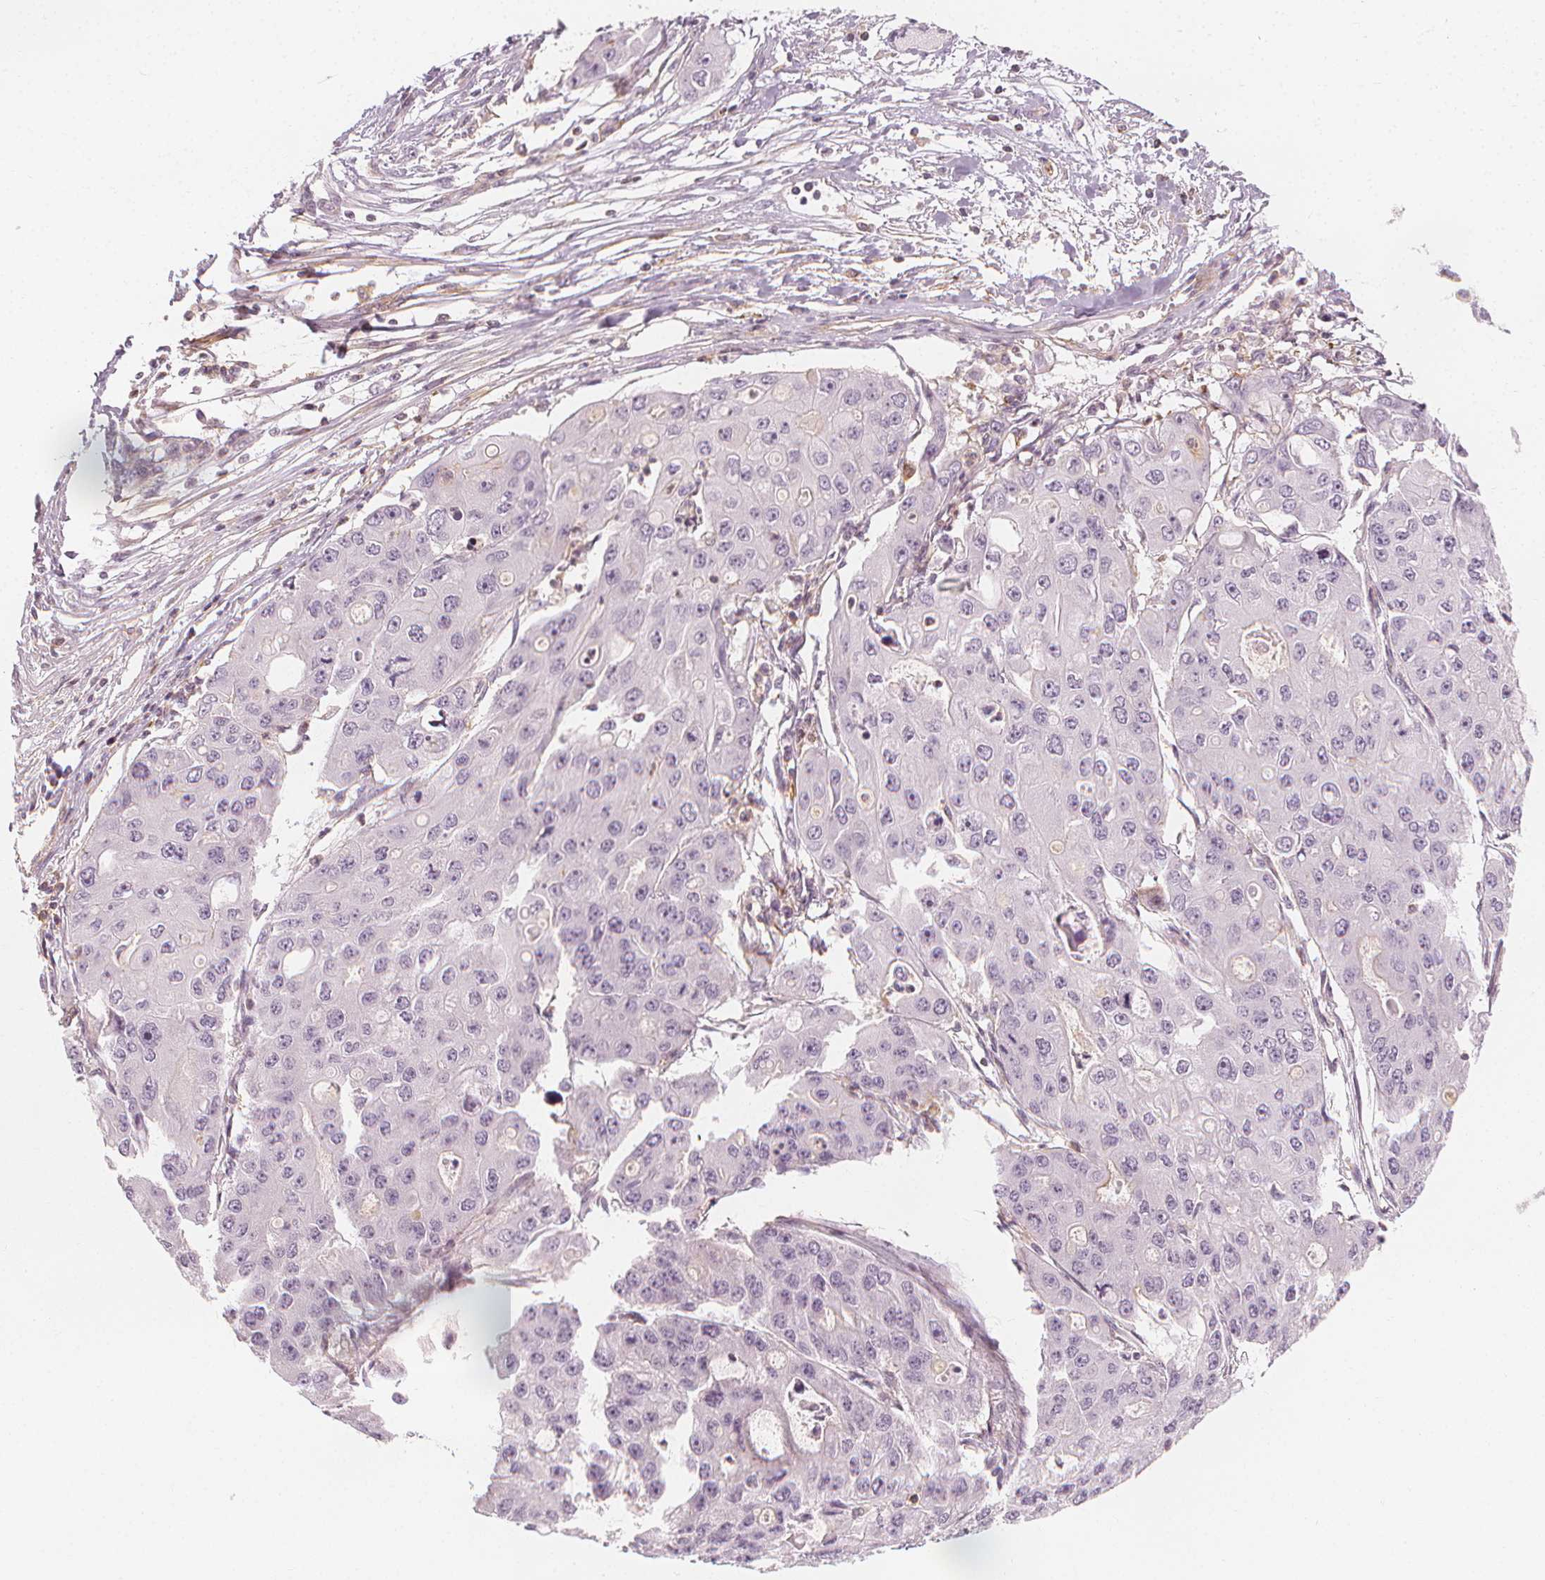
{"staining": {"intensity": "negative", "quantity": "none", "location": "none"}, "tissue": "ovarian cancer", "cell_type": "Tumor cells", "image_type": "cancer", "snomed": [{"axis": "morphology", "description": "Cystadenocarcinoma, serous, NOS"}, {"axis": "topography", "description": "Ovary"}], "caption": "Immunohistochemistry (IHC) micrograph of ovarian cancer (serous cystadenocarcinoma) stained for a protein (brown), which shows no expression in tumor cells.", "gene": "ARHGAP26", "patient": {"sex": "female", "age": 56}}